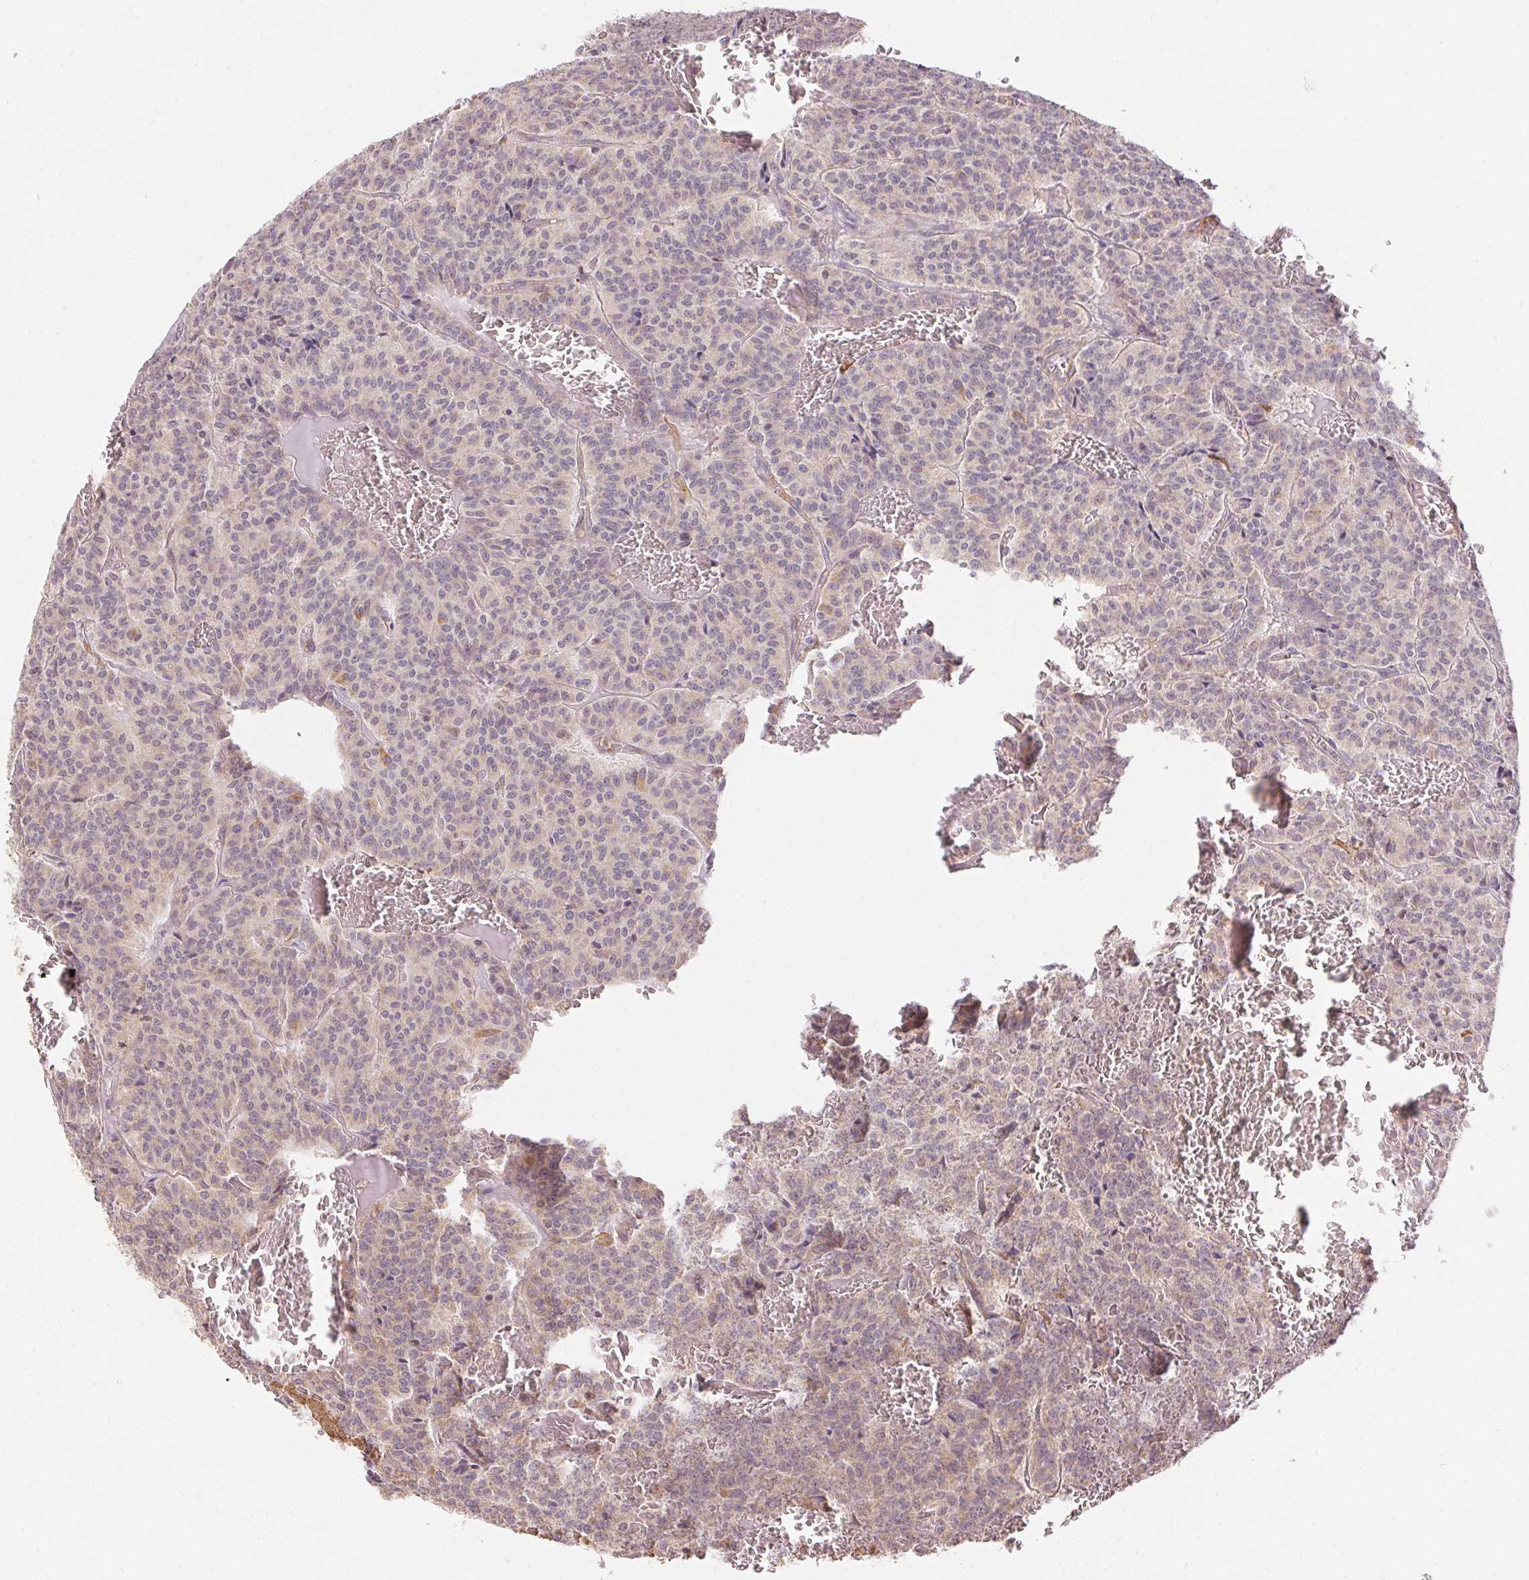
{"staining": {"intensity": "weak", "quantity": "25%-75%", "location": "cytoplasmic/membranous"}, "tissue": "carcinoid", "cell_type": "Tumor cells", "image_type": "cancer", "snomed": [{"axis": "morphology", "description": "Carcinoid, malignant, NOS"}, {"axis": "topography", "description": "Lung"}], "caption": "DAB (3,3'-diaminobenzidine) immunohistochemical staining of human malignant carcinoid reveals weak cytoplasmic/membranous protein positivity in approximately 25%-75% of tumor cells.", "gene": "REV3L", "patient": {"sex": "male", "age": 70}}